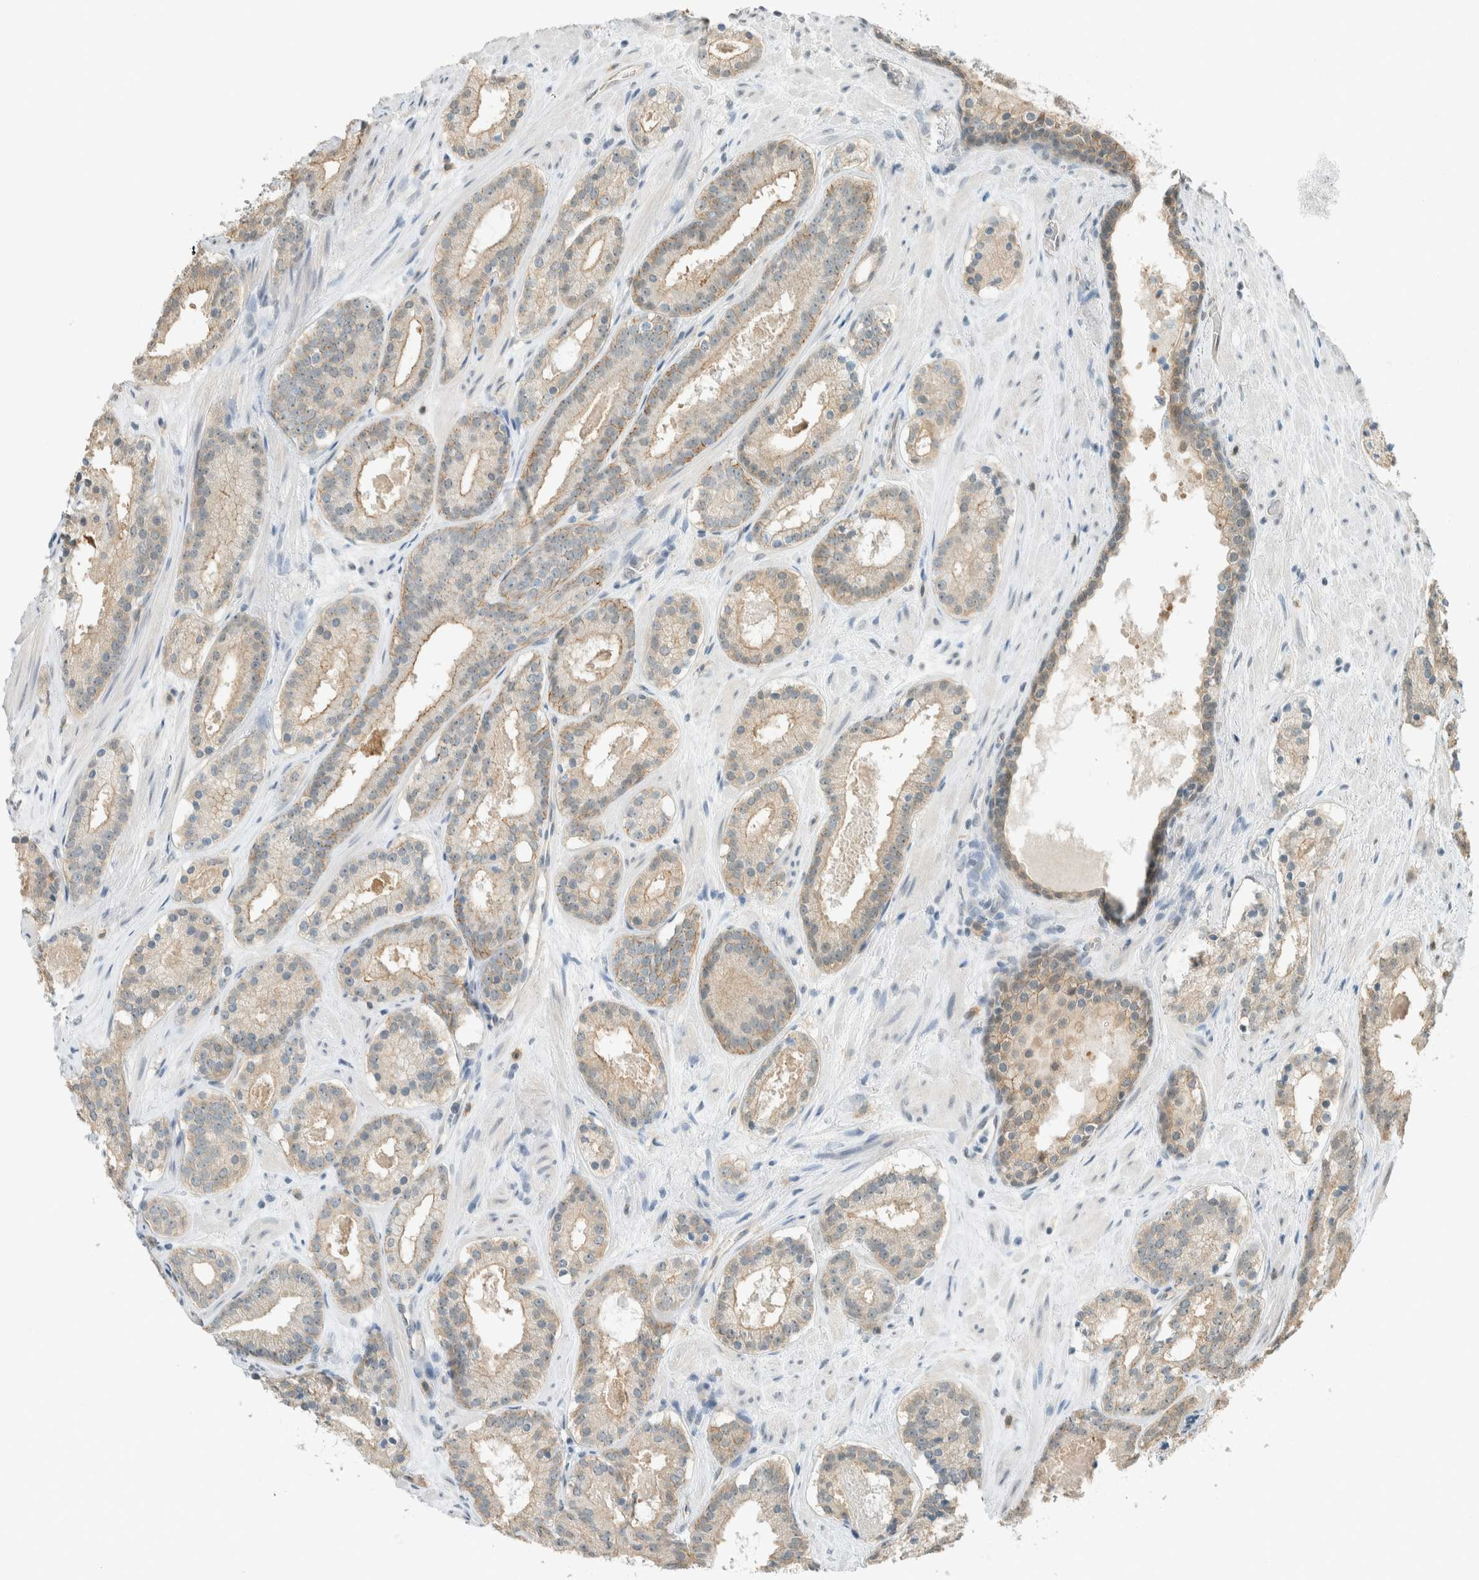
{"staining": {"intensity": "weak", "quantity": ">75%", "location": "cytoplasmic/membranous"}, "tissue": "prostate cancer", "cell_type": "Tumor cells", "image_type": "cancer", "snomed": [{"axis": "morphology", "description": "Adenocarcinoma, Low grade"}, {"axis": "topography", "description": "Prostate"}], "caption": "Immunohistochemical staining of low-grade adenocarcinoma (prostate) demonstrates low levels of weak cytoplasmic/membranous expression in about >75% of tumor cells. (DAB (3,3'-diaminobenzidine) IHC with brightfield microscopy, high magnification).", "gene": "NIBAN2", "patient": {"sex": "male", "age": 69}}